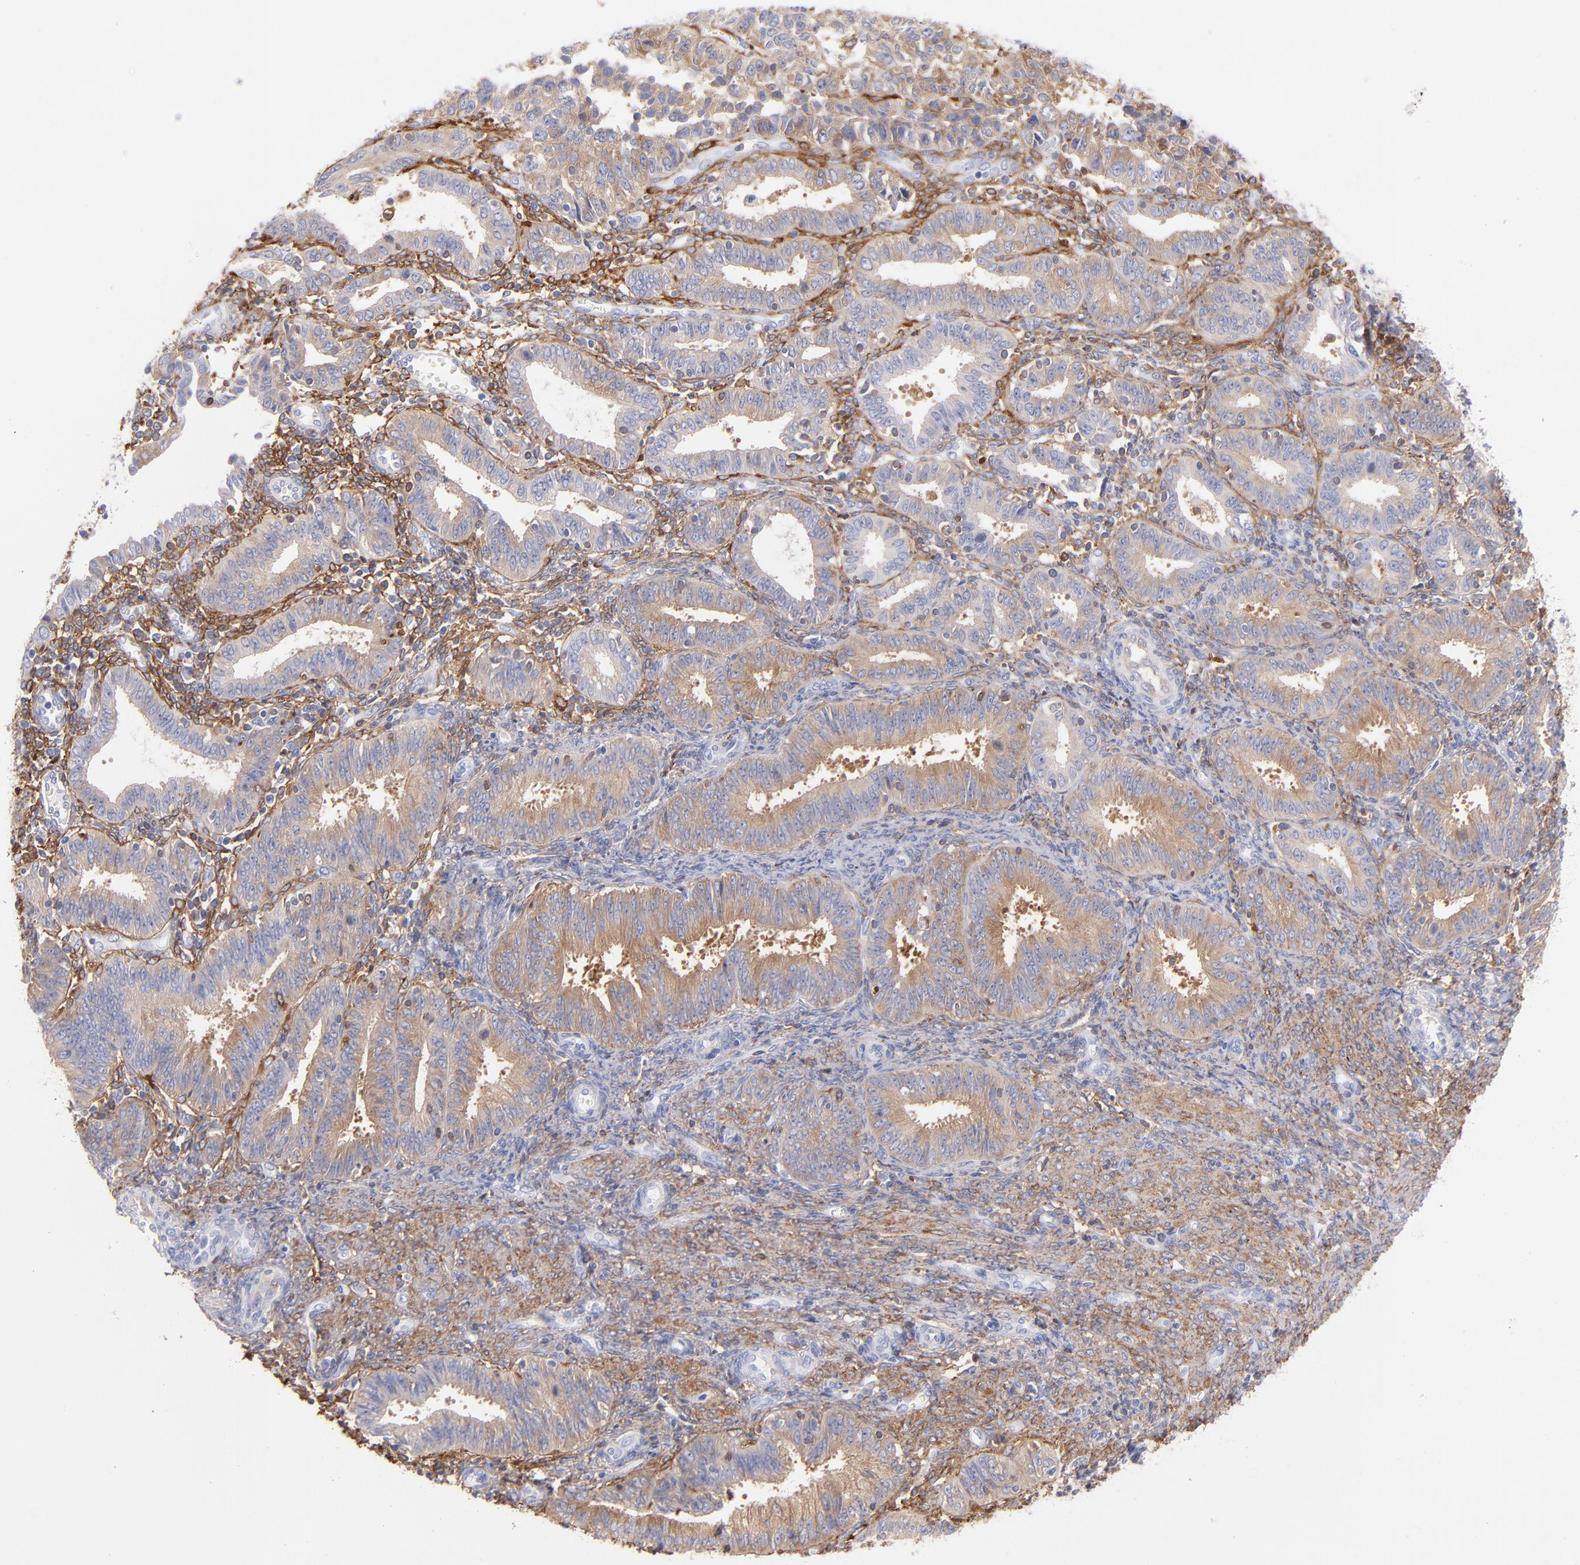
{"staining": {"intensity": "moderate", "quantity": ">75%", "location": "cytoplasmic/membranous"}, "tissue": "endometrial cancer", "cell_type": "Tumor cells", "image_type": "cancer", "snomed": [{"axis": "morphology", "description": "Adenocarcinoma, NOS"}, {"axis": "topography", "description": "Endometrium"}], "caption": "Endometrial adenocarcinoma was stained to show a protein in brown. There is medium levels of moderate cytoplasmic/membranous positivity in about >75% of tumor cells.", "gene": "PRKCA", "patient": {"sex": "female", "age": 42}}